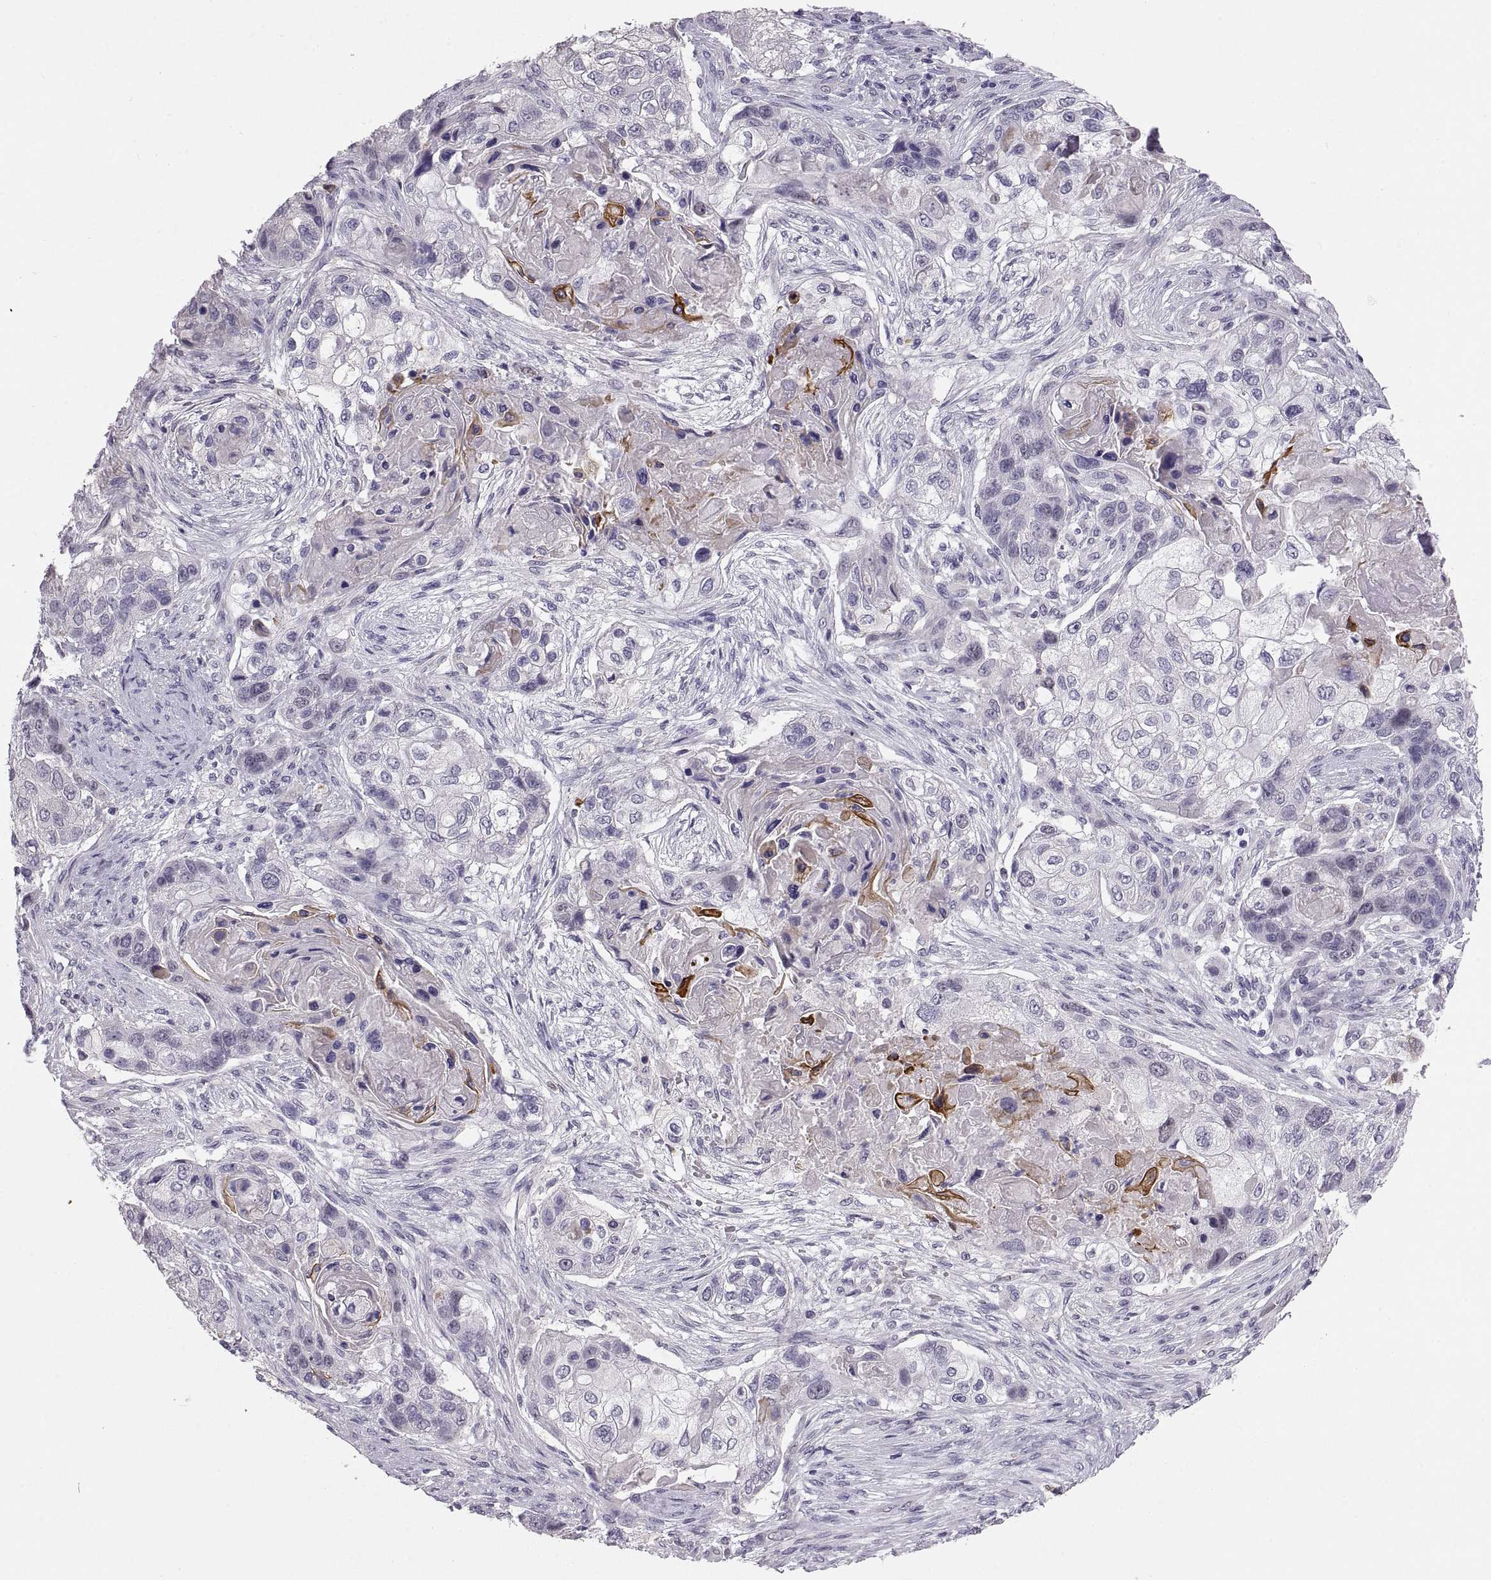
{"staining": {"intensity": "negative", "quantity": "none", "location": "none"}, "tissue": "lung cancer", "cell_type": "Tumor cells", "image_type": "cancer", "snomed": [{"axis": "morphology", "description": "Squamous cell carcinoma, NOS"}, {"axis": "topography", "description": "Lung"}], "caption": "Tumor cells are negative for protein expression in human lung cancer (squamous cell carcinoma).", "gene": "MAGEB18", "patient": {"sex": "male", "age": 69}}